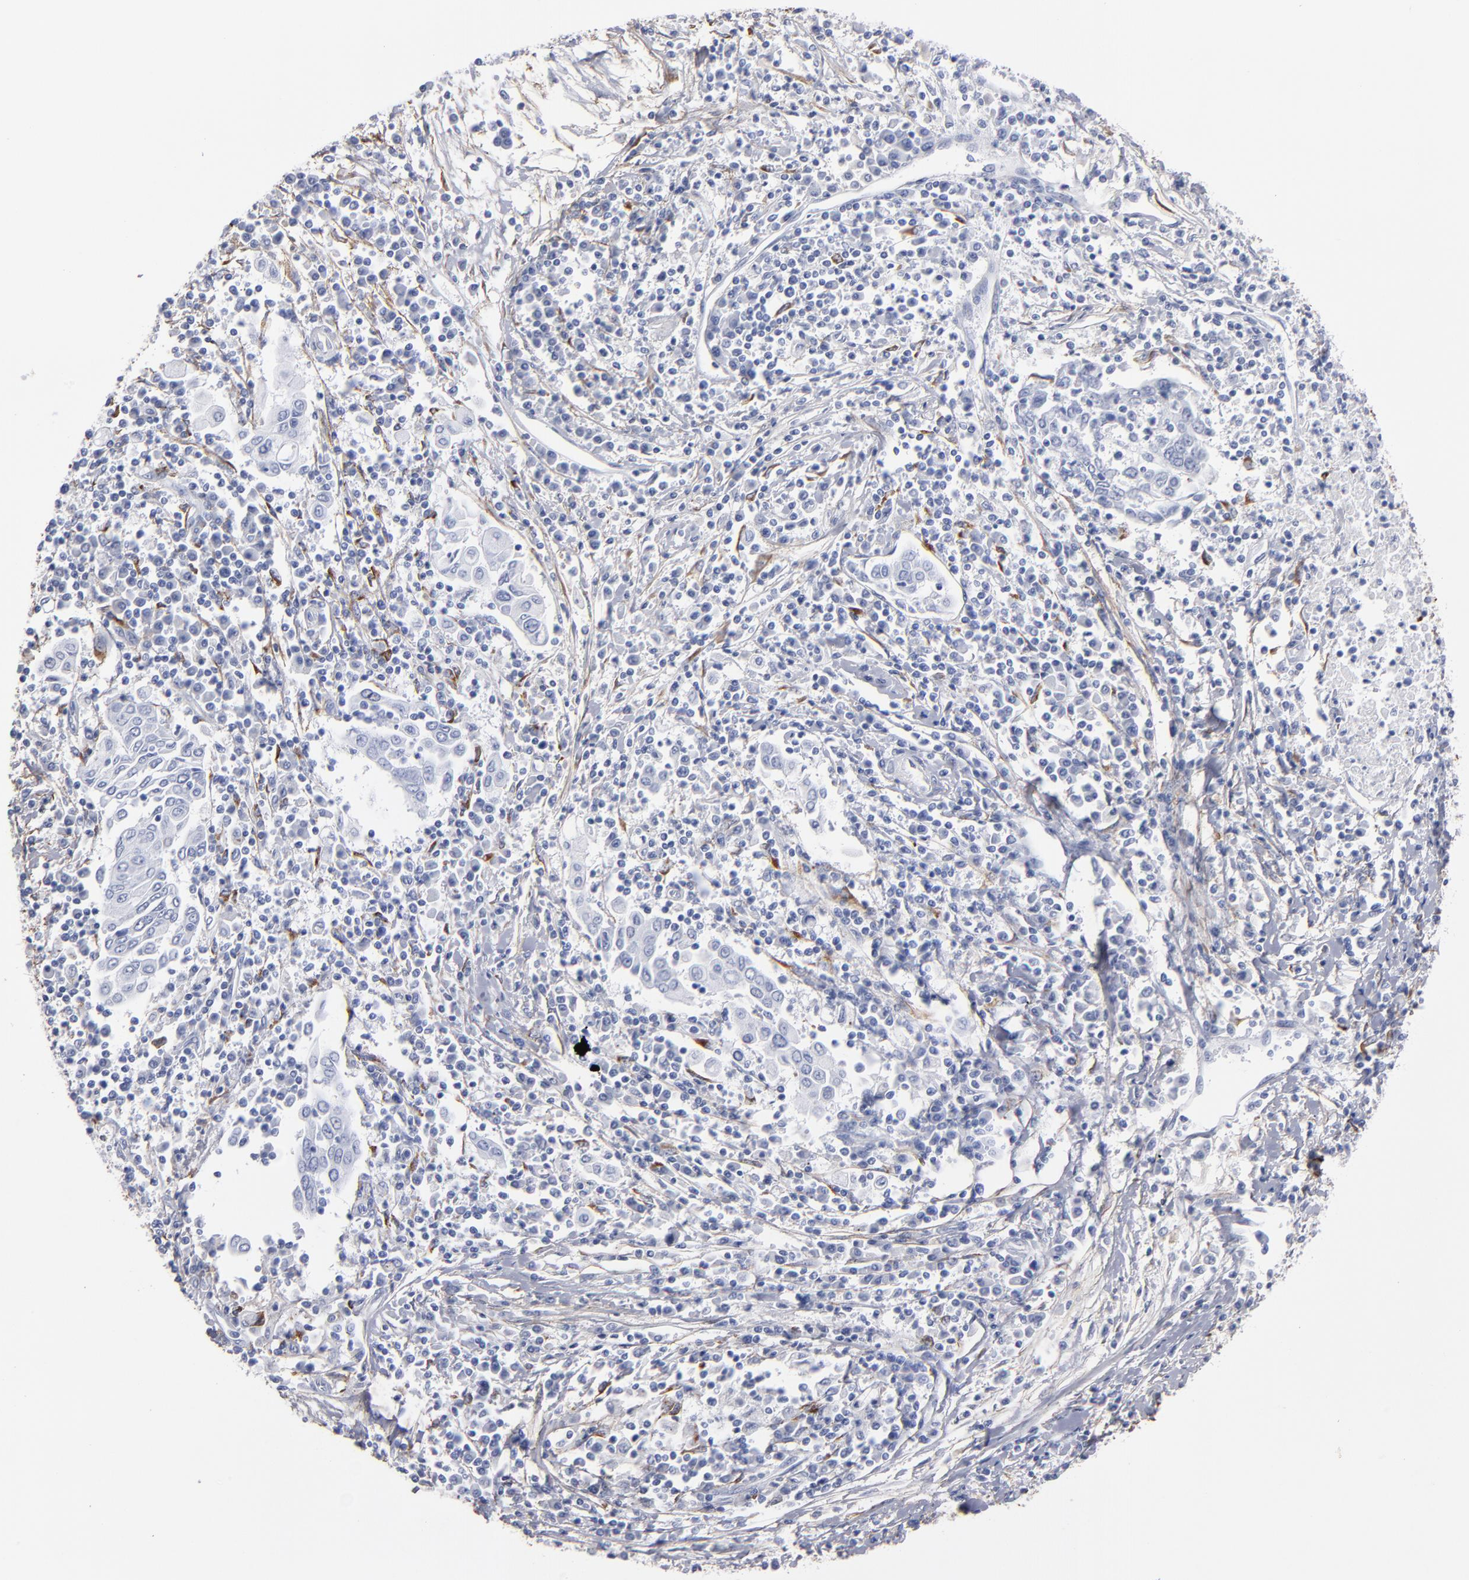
{"staining": {"intensity": "negative", "quantity": "none", "location": "none"}, "tissue": "cervical cancer", "cell_type": "Tumor cells", "image_type": "cancer", "snomed": [{"axis": "morphology", "description": "Squamous cell carcinoma, NOS"}, {"axis": "topography", "description": "Cervix"}], "caption": "There is no significant expression in tumor cells of cervical squamous cell carcinoma. Brightfield microscopy of IHC stained with DAB (3,3'-diaminobenzidine) (brown) and hematoxylin (blue), captured at high magnification.", "gene": "EMILIN1", "patient": {"sex": "female", "age": 40}}